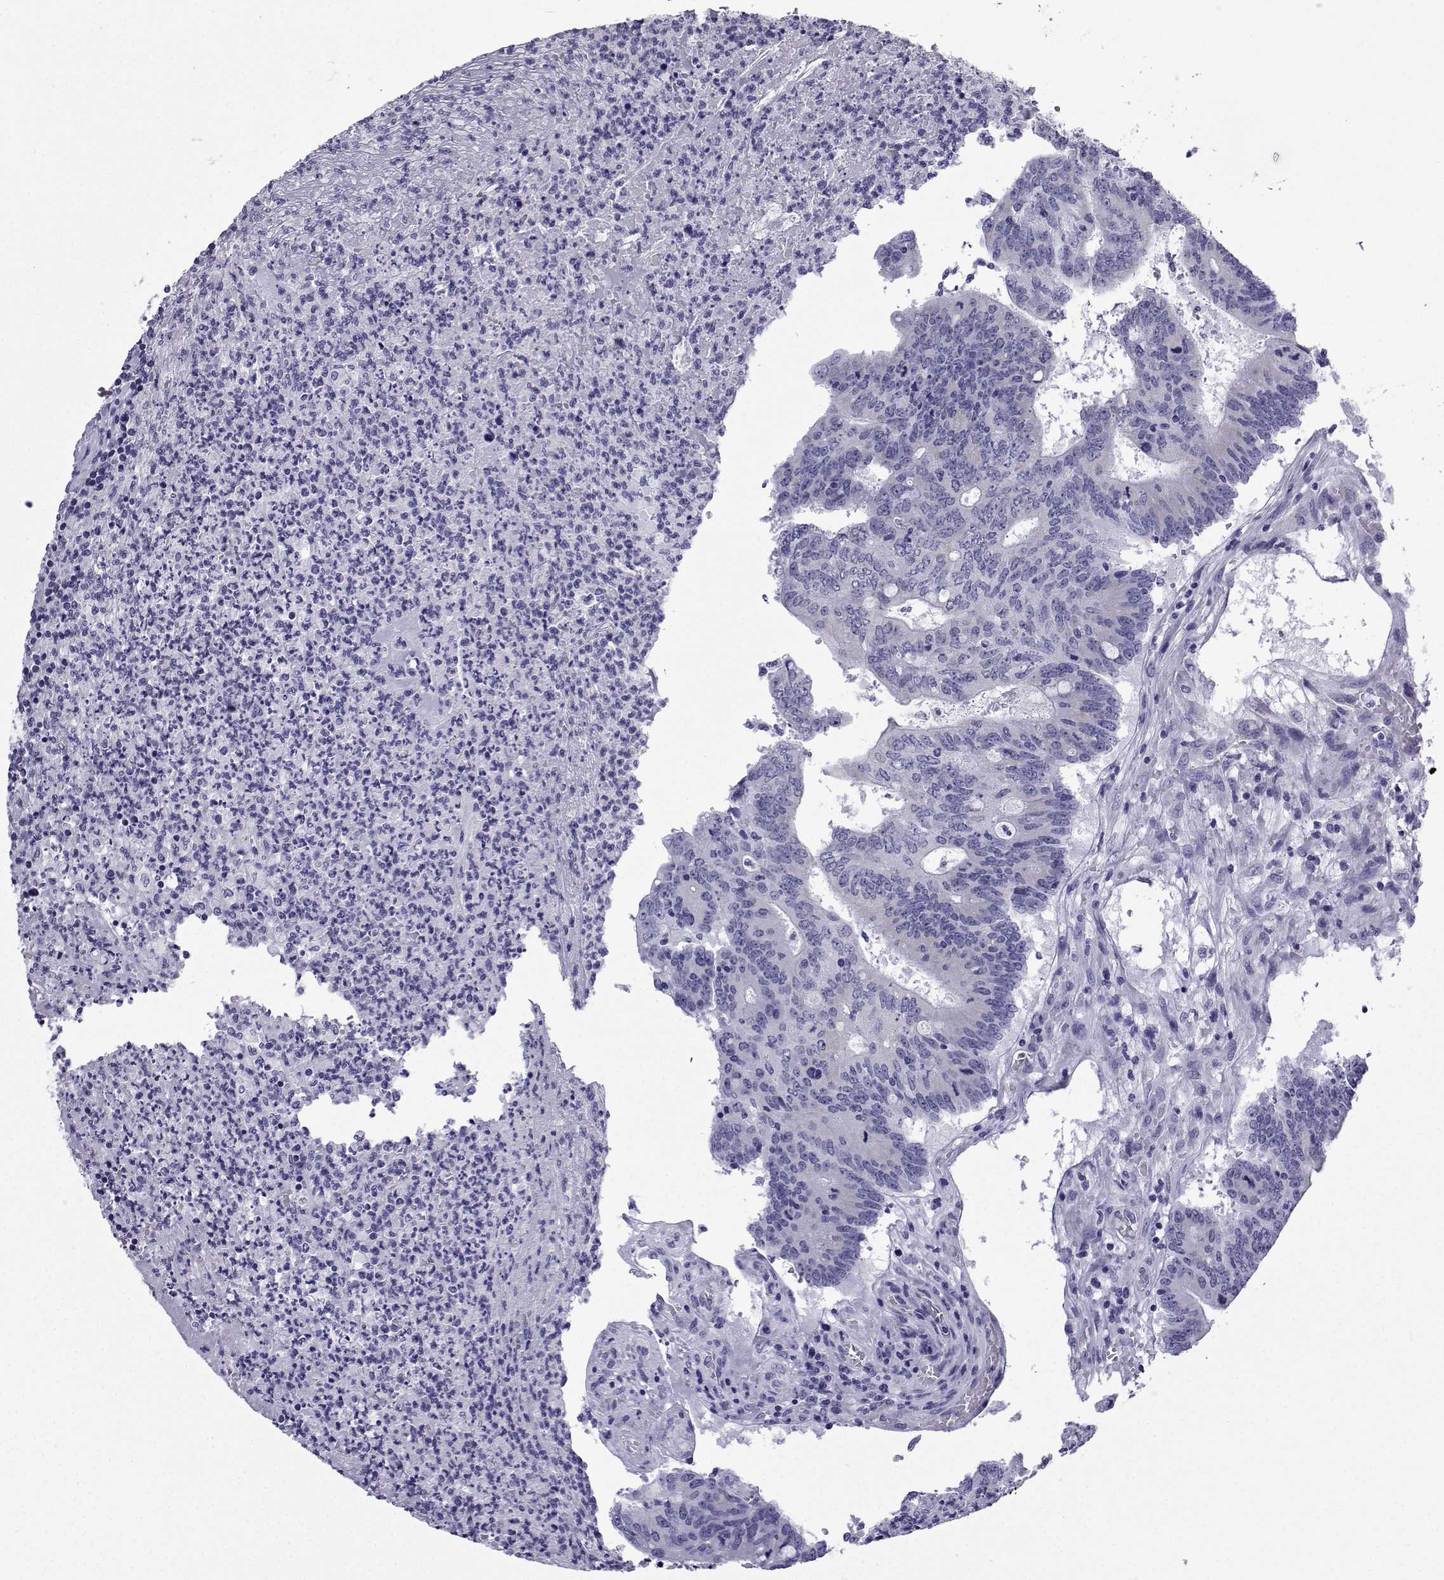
{"staining": {"intensity": "negative", "quantity": "none", "location": "none"}, "tissue": "colorectal cancer", "cell_type": "Tumor cells", "image_type": "cancer", "snomed": [{"axis": "morphology", "description": "Adenocarcinoma, NOS"}, {"axis": "topography", "description": "Colon"}], "caption": "Immunohistochemistry (IHC) photomicrograph of neoplastic tissue: colorectal cancer (adenocarcinoma) stained with DAB reveals no significant protein expression in tumor cells. Nuclei are stained in blue.", "gene": "ACRBP", "patient": {"sex": "female", "age": 70}}